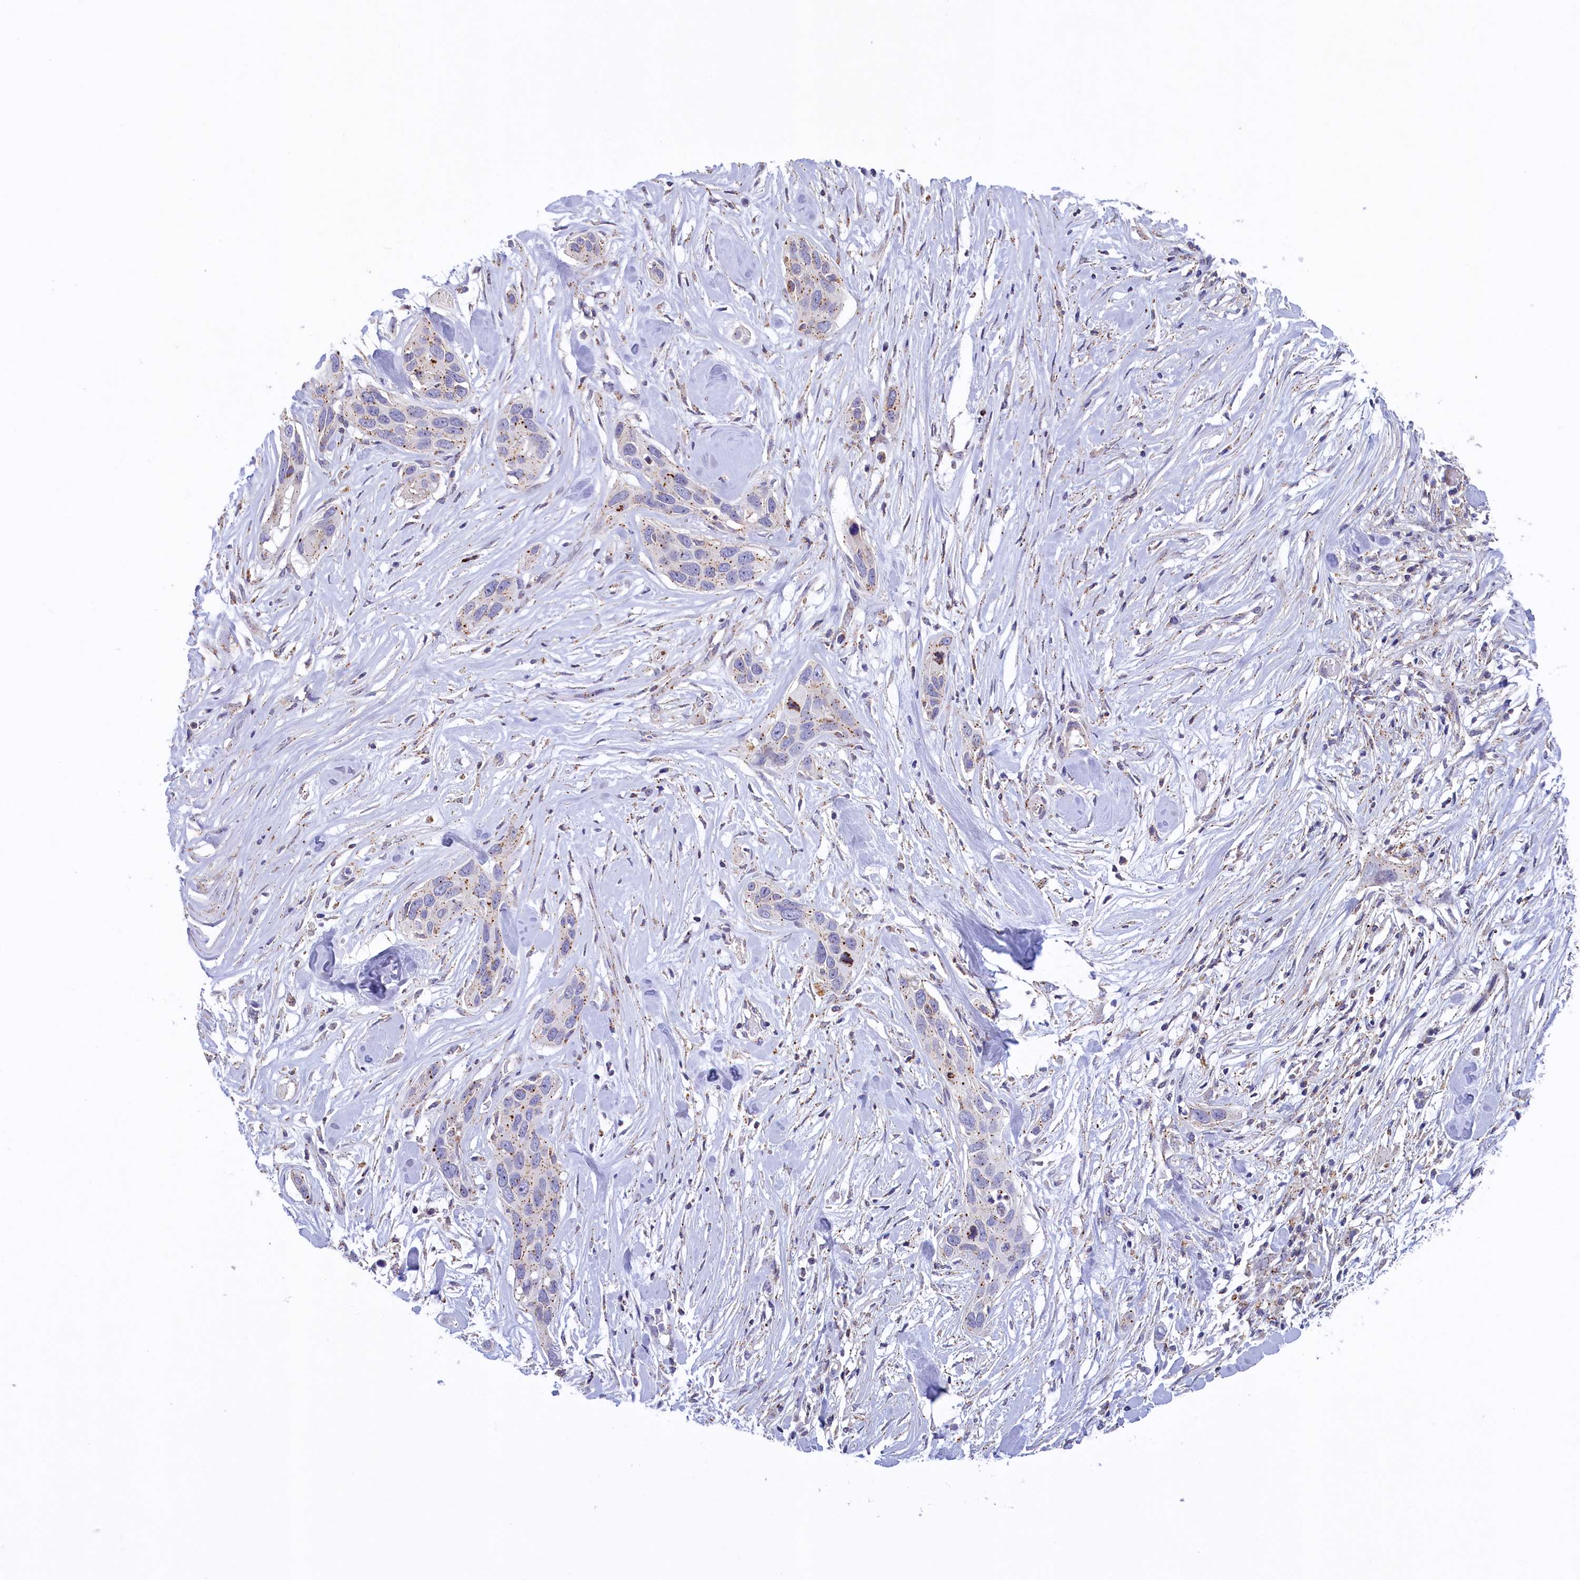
{"staining": {"intensity": "weak", "quantity": "25%-75%", "location": "cytoplasmic/membranous"}, "tissue": "pancreatic cancer", "cell_type": "Tumor cells", "image_type": "cancer", "snomed": [{"axis": "morphology", "description": "Adenocarcinoma, NOS"}, {"axis": "topography", "description": "Pancreas"}], "caption": "Brown immunohistochemical staining in pancreatic cancer (adenocarcinoma) exhibits weak cytoplasmic/membranous staining in approximately 25%-75% of tumor cells.", "gene": "HYKK", "patient": {"sex": "female", "age": 60}}